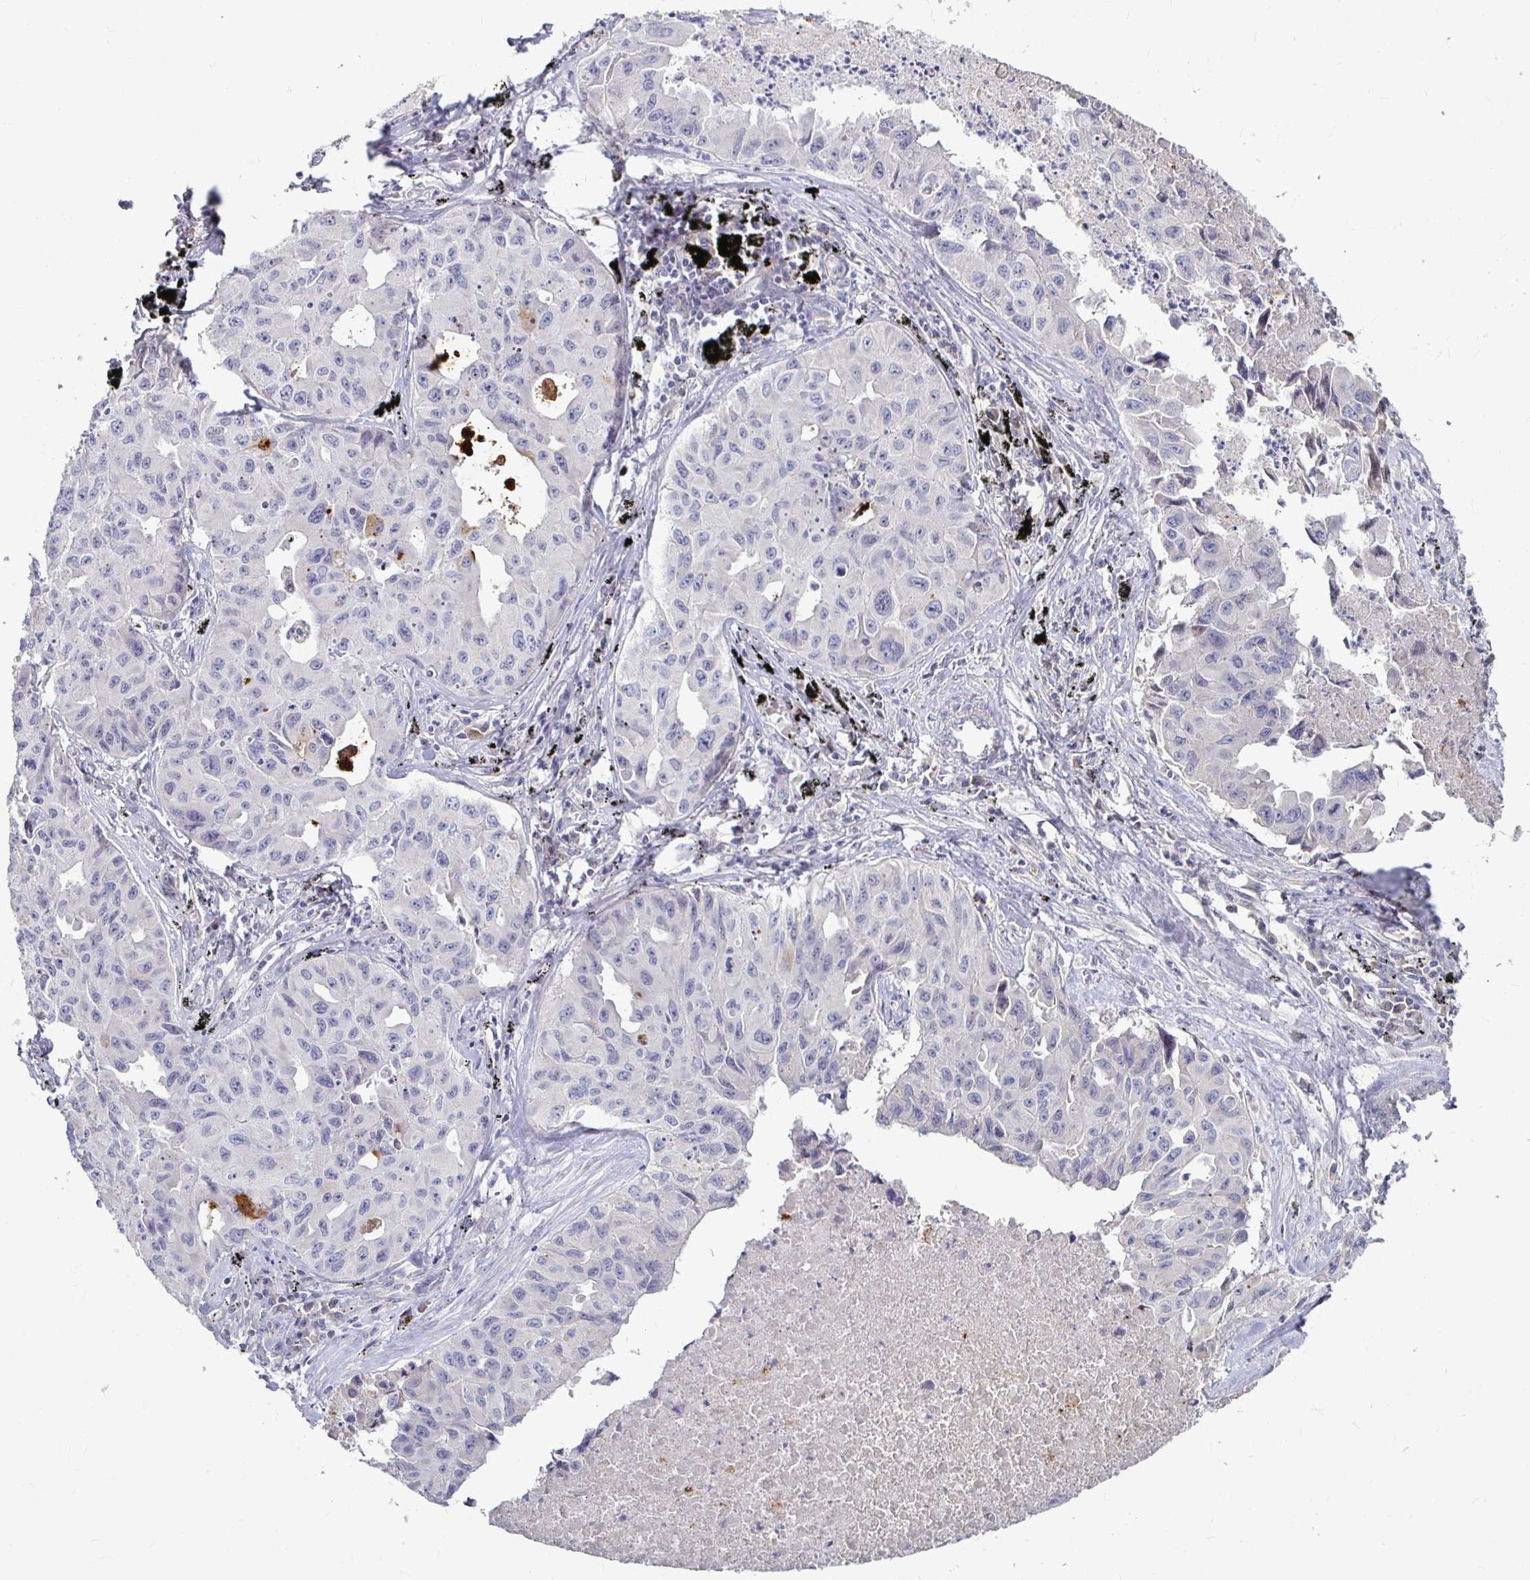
{"staining": {"intensity": "negative", "quantity": "none", "location": "none"}, "tissue": "lung cancer", "cell_type": "Tumor cells", "image_type": "cancer", "snomed": [{"axis": "morphology", "description": "Adenocarcinoma, NOS"}, {"axis": "topography", "description": "Lymph node"}, {"axis": "topography", "description": "Lung"}], "caption": "DAB immunohistochemical staining of adenocarcinoma (lung) displays no significant positivity in tumor cells.", "gene": "RNF144B", "patient": {"sex": "male", "age": 64}}